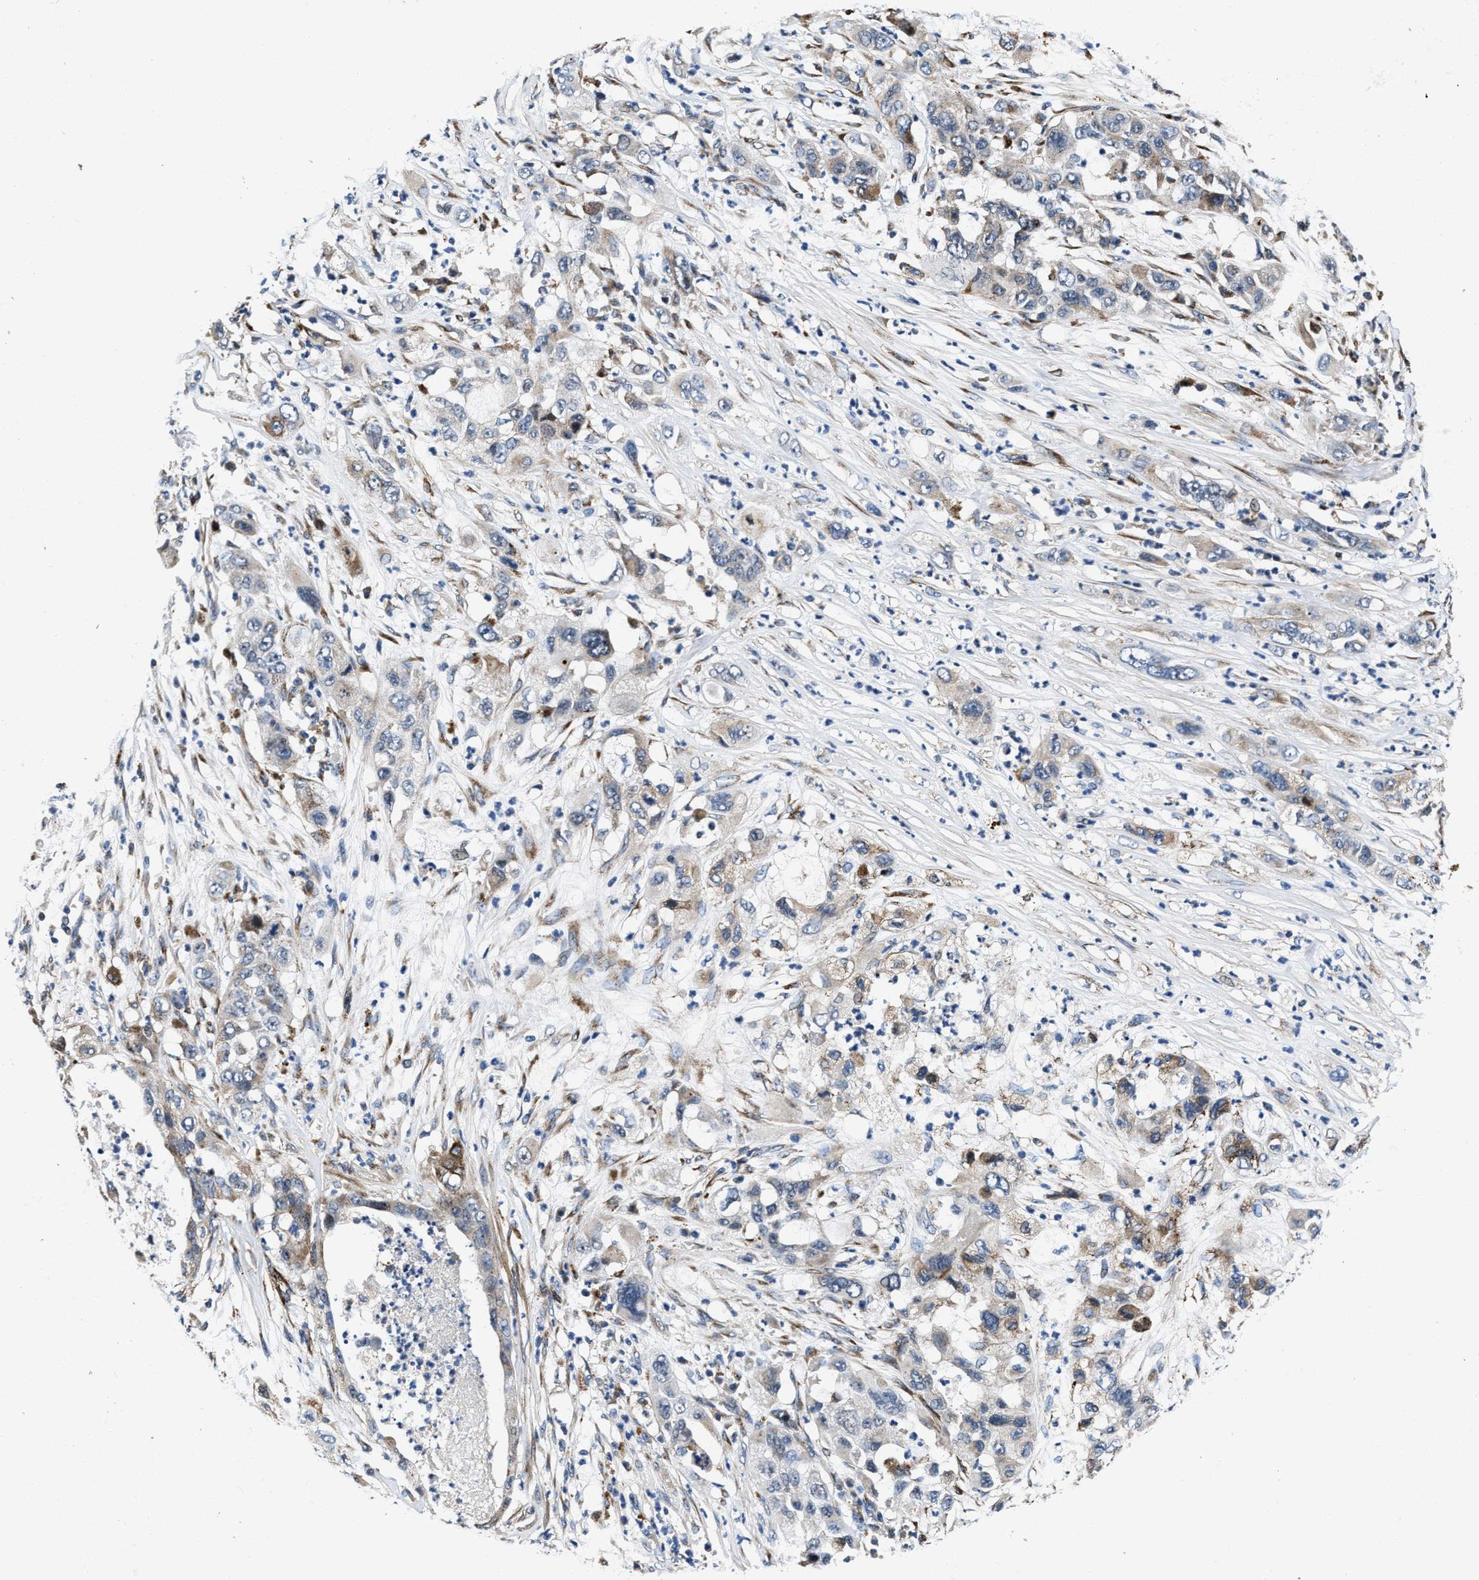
{"staining": {"intensity": "moderate", "quantity": "<25%", "location": "cytoplasmic/membranous"}, "tissue": "pancreatic cancer", "cell_type": "Tumor cells", "image_type": "cancer", "snomed": [{"axis": "morphology", "description": "Adenocarcinoma, NOS"}, {"axis": "topography", "description": "Pancreas"}], "caption": "Adenocarcinoma (pancreatic) was stained to show a protein in brown. There is low levels of moderate cytoplasmic/membranous positivity in about <25% of tumor cells.", "gene": "C2orf66", "patient": {"sex": "female", "age": 78}}